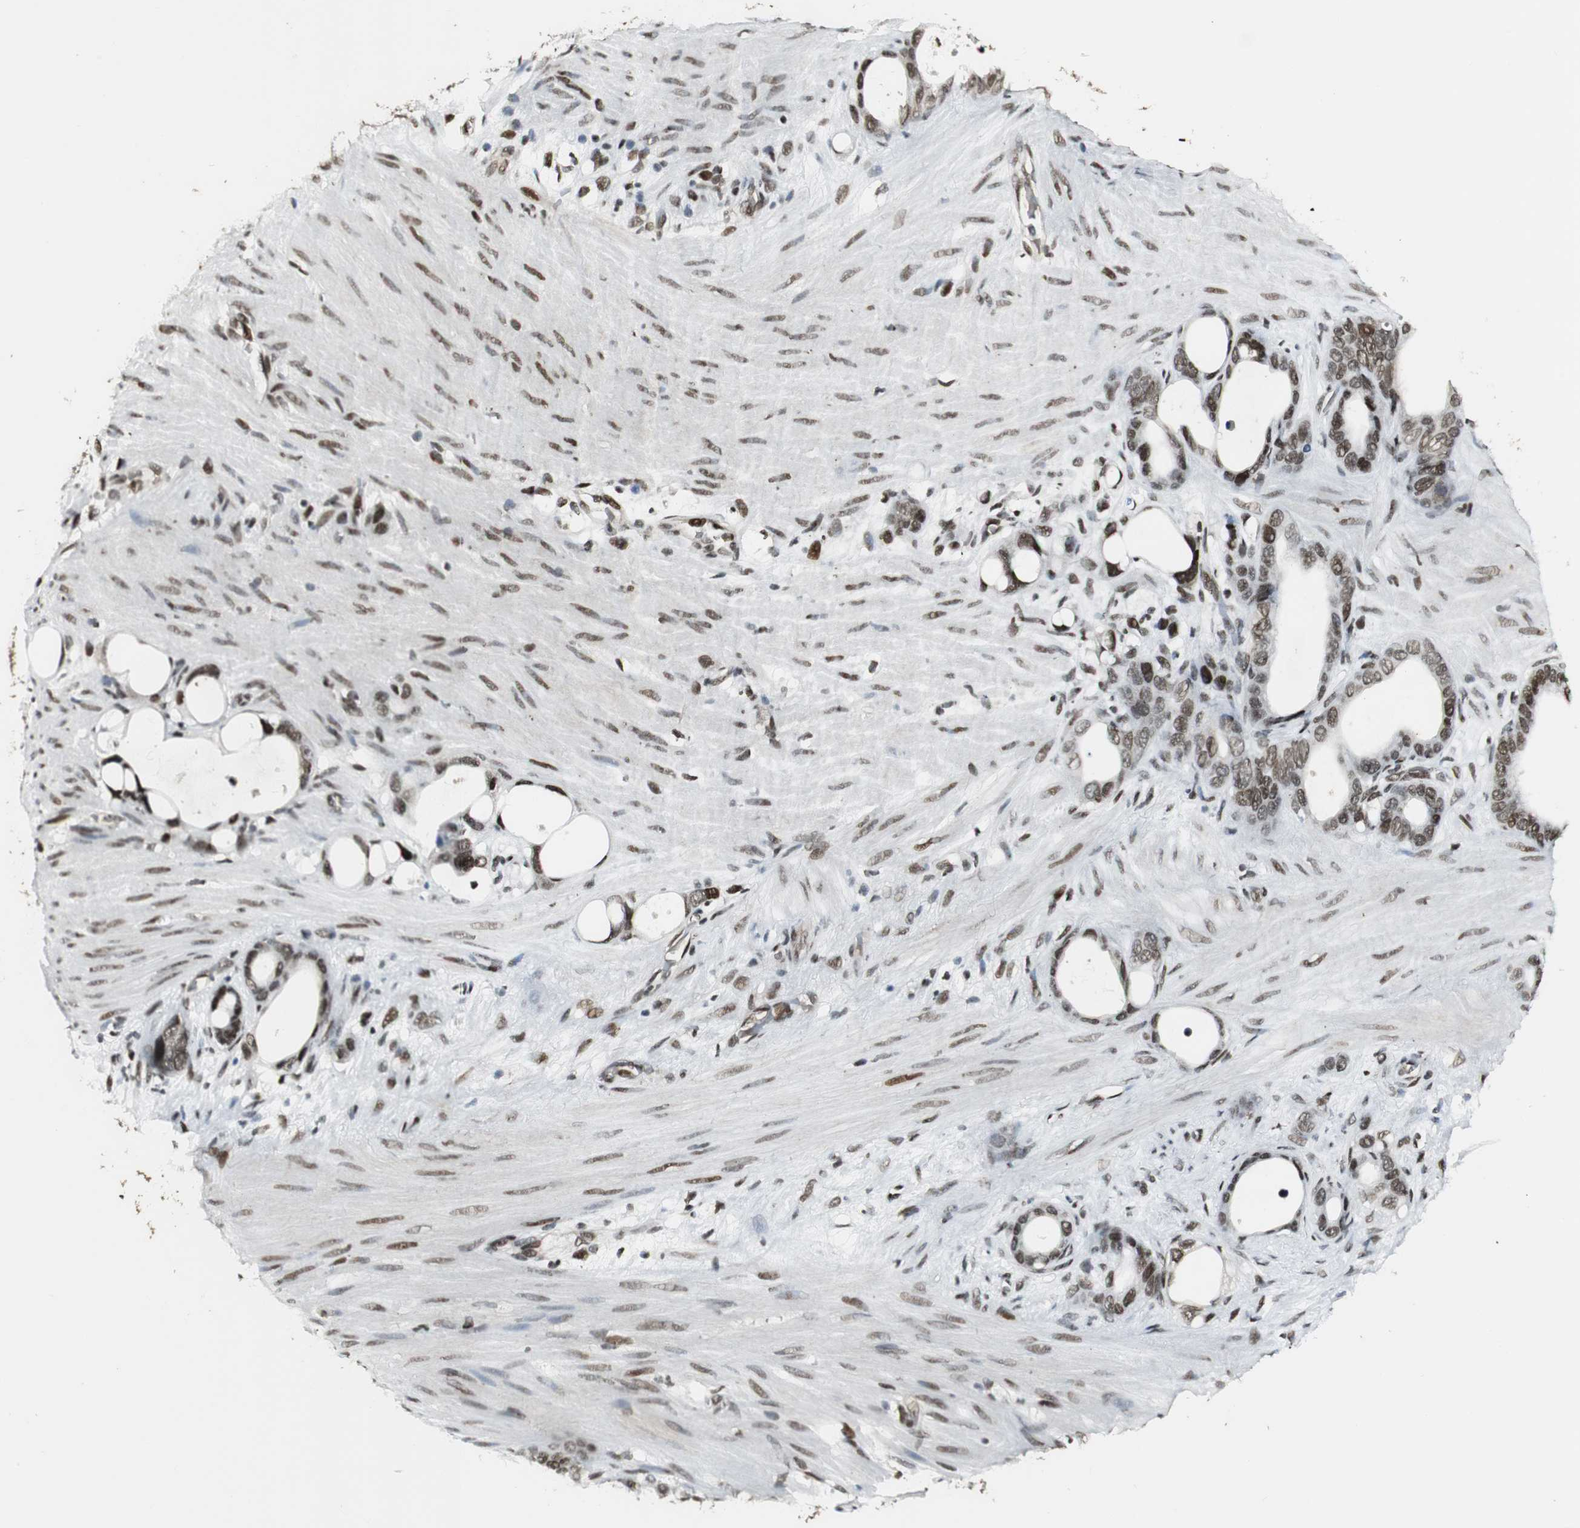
{"staining": {"intensity": "moderate", "quantity": ">75%", "location": "nuclear"}, "tissue": "stomach cancer", "cell_type": "Tumor cells", "image_type": "cancer", "snomed": [{"axis": "morphology", "description": "Adenocarcinoma, NOS"}, {"axis": "topography", "description": "Stomach"}], "caption": "A micrograph showing moderate nuclear expression in approximately >75% of tumor cells in stomach cancer (adenocarcinoma), as visualized by brown immunohistochemical staining.", "gene": "TAF5", "patient": {"sex": "female", "age": 75}}